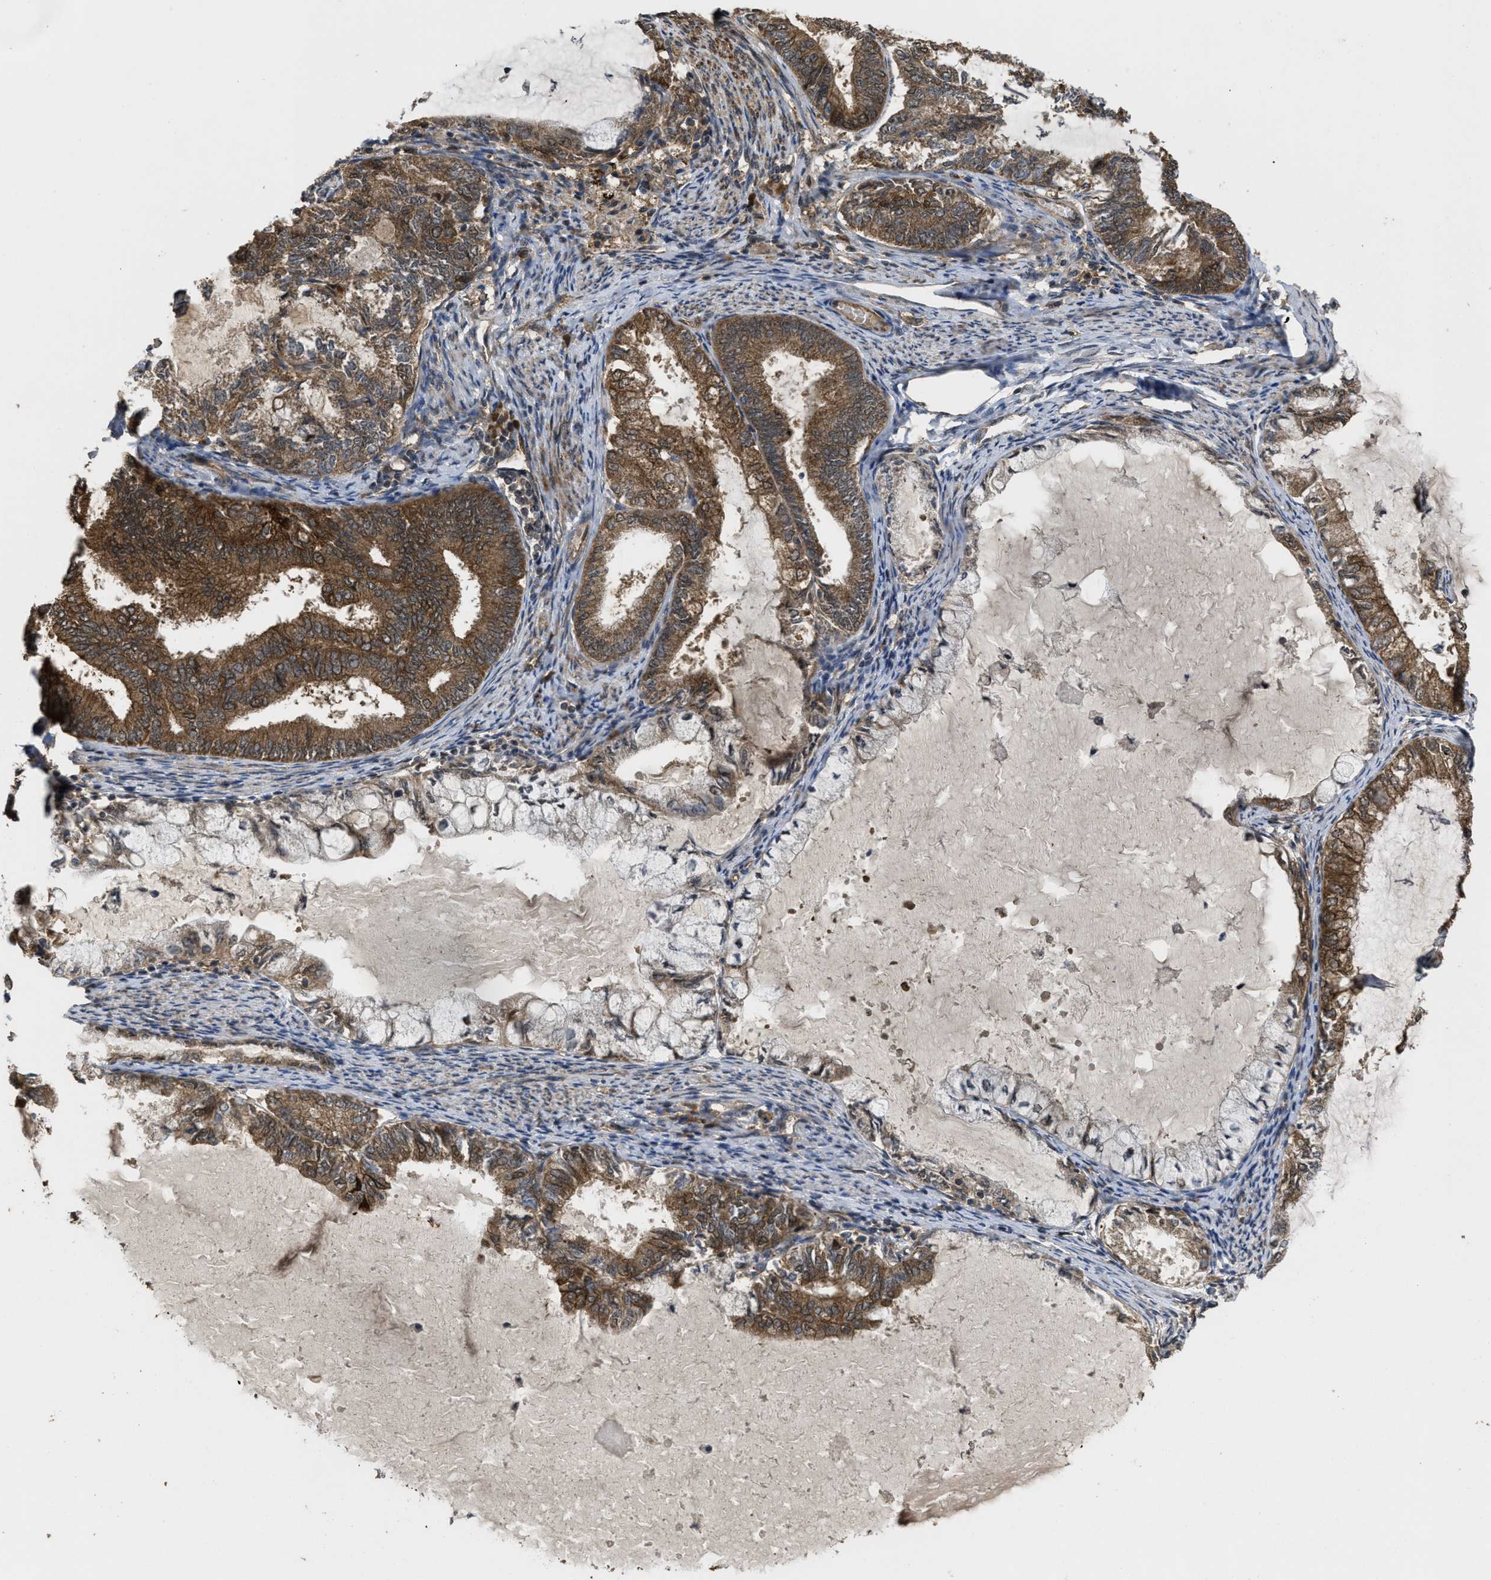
{"staining": {"intensity": "strong", "quantity": ">75%", "location": "cytoplasmic/membranous"}, "tissue": "endometrial cancer", "cell_type": "Tumor cells", "image_type": "cancer", "snomed": [{"axis": "morphology", "description": "Adenocarcinoma, NOS"}, {"axis": "topography", "description": "Endometrium"}], "caption": "A brown stain labels strong cytoplasmic/membranous positivity of a protein in endometrial cancer (adenocarcinoma) tumor cells.", "gene": "FZD6", "patient": {"sex": "female", "age": 86}}